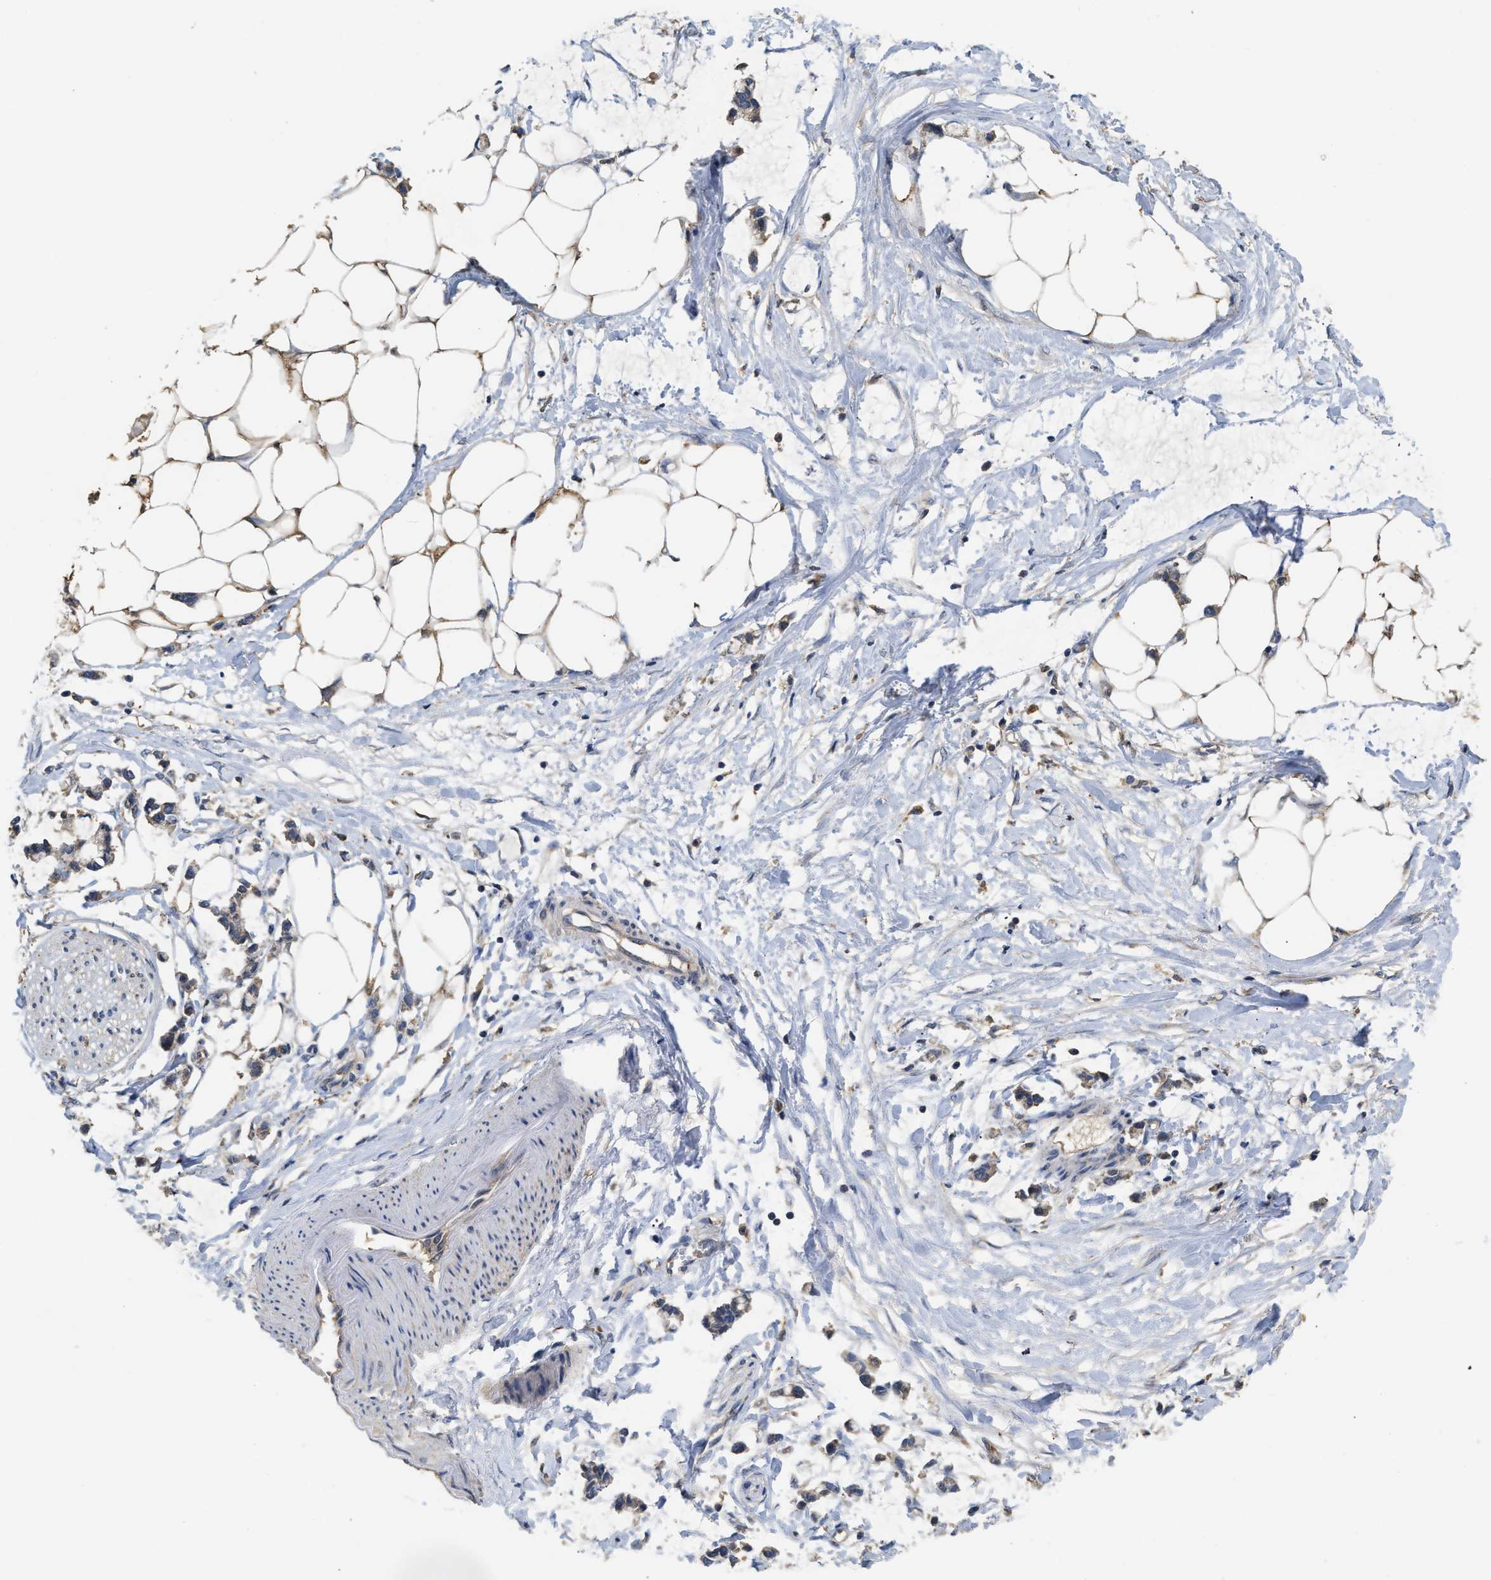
{"staining": {"intensity": "moderate", "quantity": ">75%", "location": "cytoplasmic/membranous"}, "tissue": "adipose tissue", "cell_type": "Adipocytes", "image_type": "normal", "snomed": [{"axis": "morphology", "description": "Normal tissue, NOS"}, {"axis": "morphology", "description": "Adenocarcinoma, NOS"}, {"axis": "topography", "description": "Colon"}, {"axis": "topography", "description": "Peripheral nerve tissue"}], "caption": "Protein expression by IHC demonstrates moderate cytoplasmic/membranous staining in about >75% of adipocytes in normal adipose tissue.", "gene": "RNF216", "patient": {"sex": "male", "age": 14}}